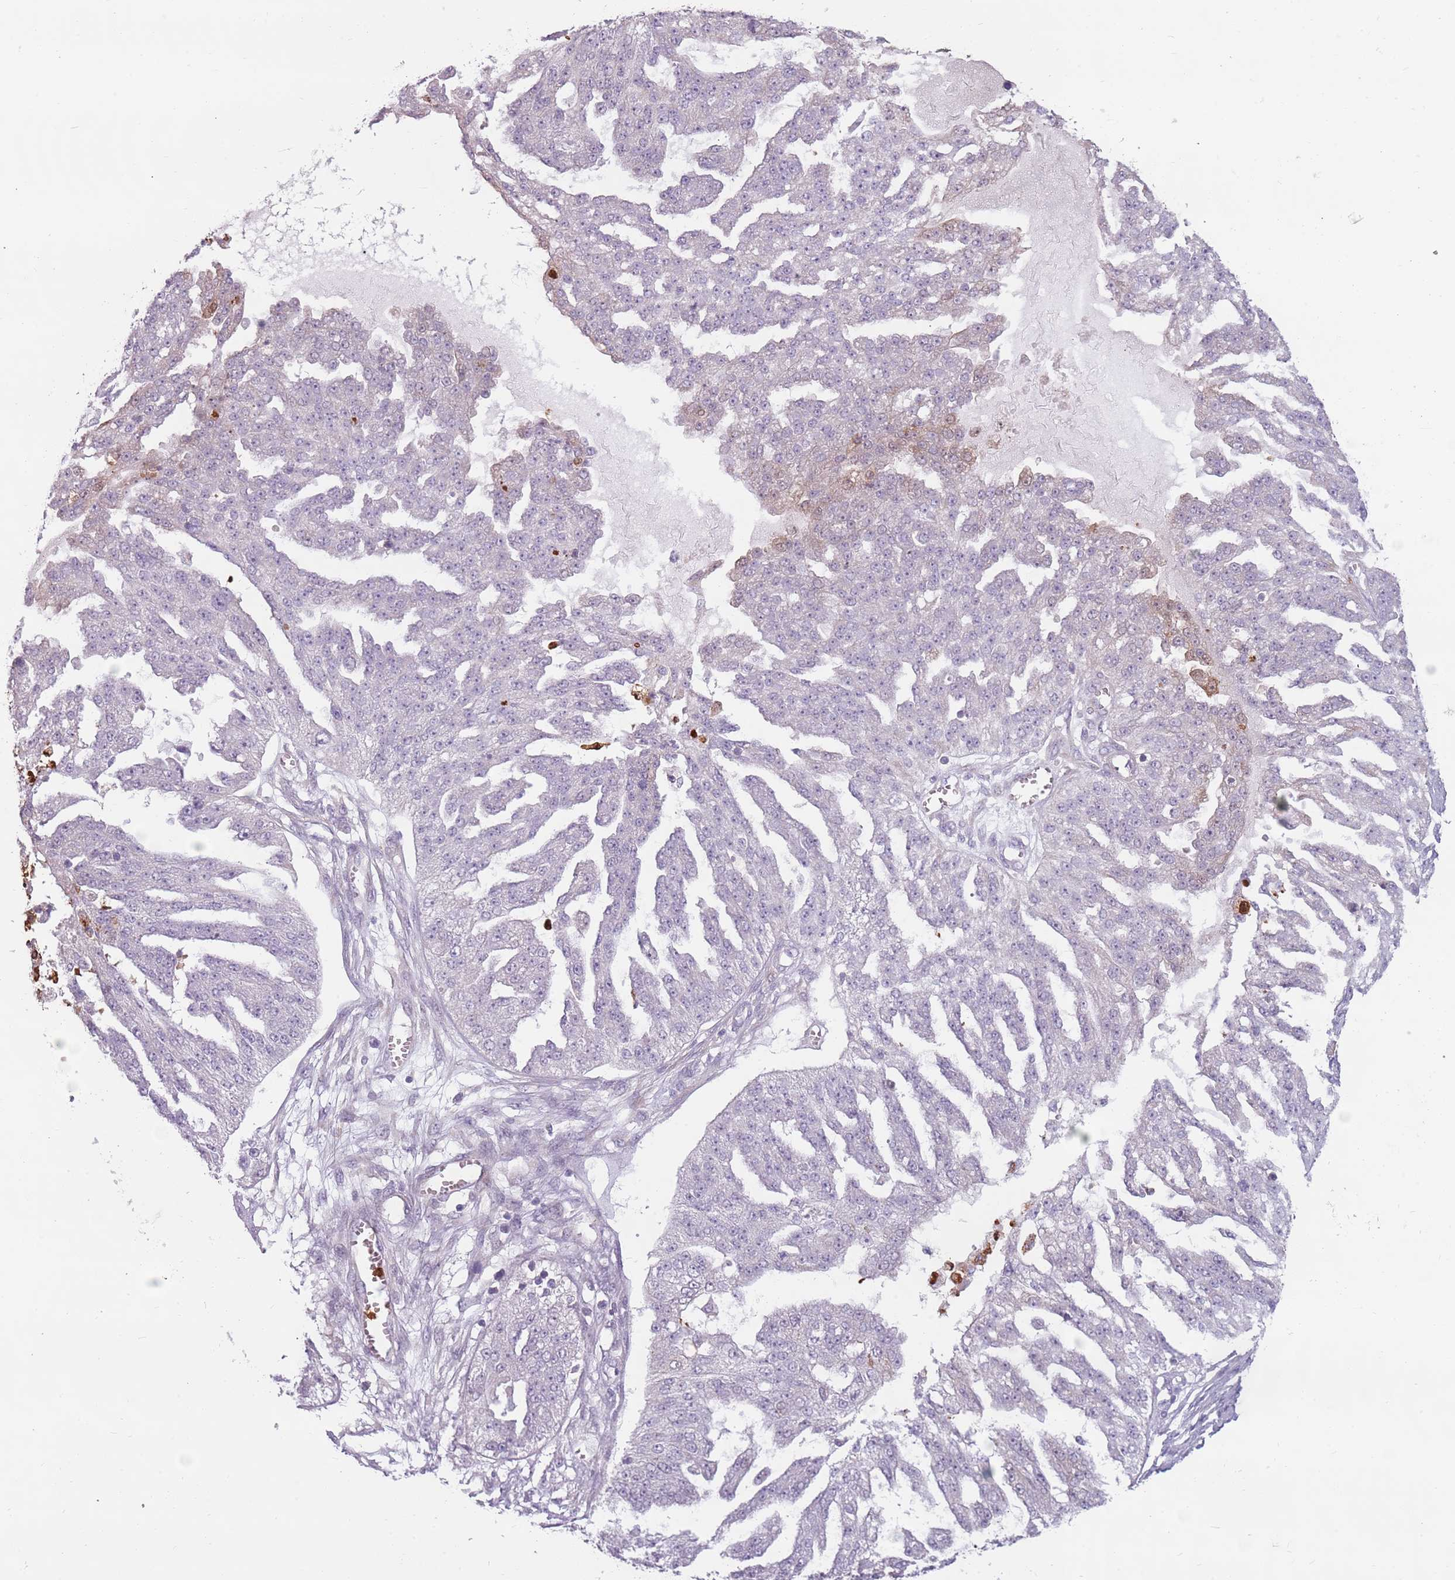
{"staining": {"intensity": "negative", "quantity": "none", "location": "none"}, "tissue": "ovarian cancer", "cell_type": "Tumor cells", "image_type": "cancer", "snomed": [{"axis": "morphology", "description": "Cystadenocarcinoma, serous, NOS"}, {"axis": "topography", "description": "Ovary"}], "caption": "Protein analysis of ovarian serous cystadenocarcinoma displays no significant staining in tumor cells.", "gene": "SPAG4", "patient": {"sex": "female", "age": 58}}